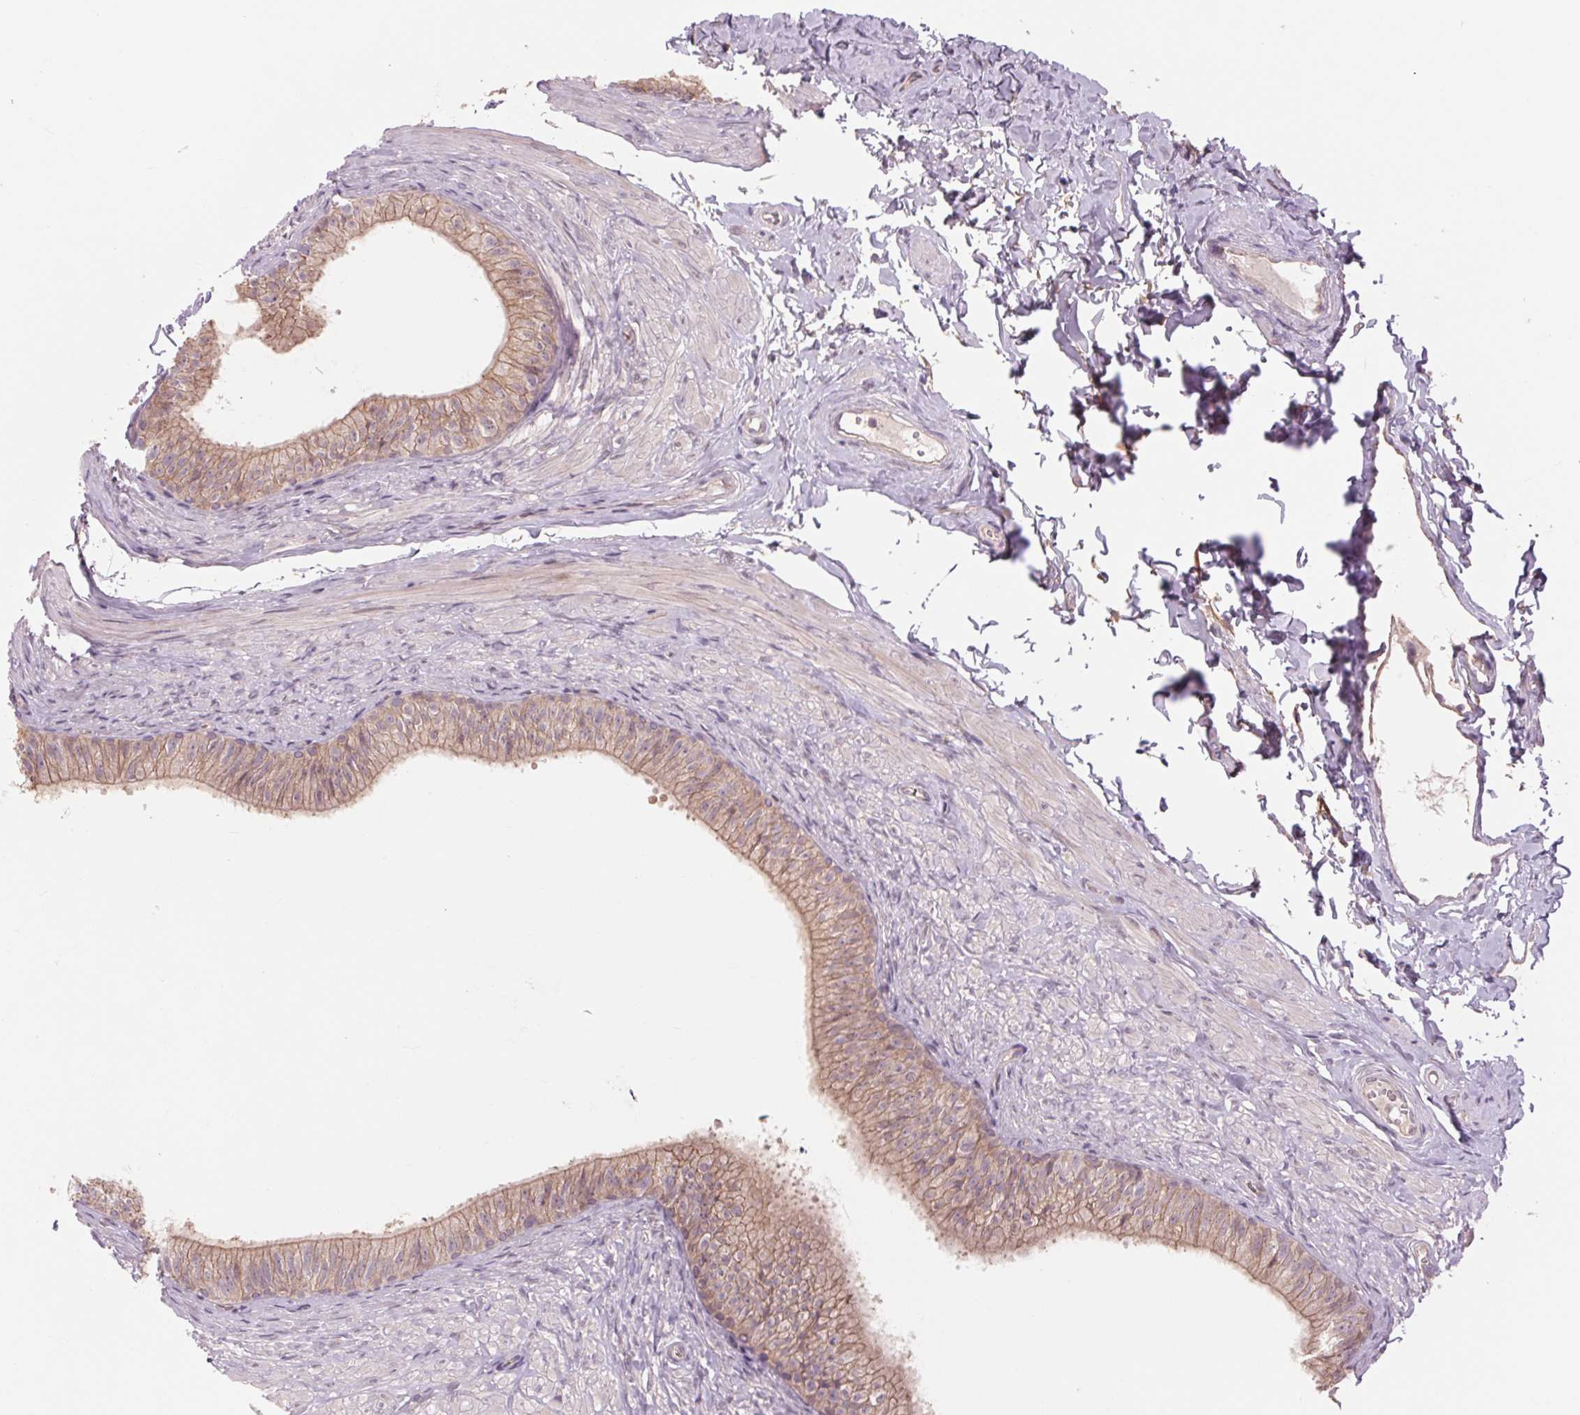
{"staining": {"intensity": "weak", "quantity": ">75%", "location": "cytoplasmic/membranous"}, "tissue": "epididymis", "cell_type": "Glandular cells", "image_type": "normal", "snomed": [{"axis": "morphology", "description": "Normal tissue, NOS"}, {"axis": "topography", "description": "Epididymis, spermatic cord, NOS"}, {"axis": "topography", "description": "Epididymis"}, {"axis": "topography", "description": "Peripheral nerve tissue"}], "caption": "IHC image of benign epididymis: human epididymis stained using immunohistochemistry (IHC) displays low levels of weak protein expression localized specifically in the cytoplasmic/membranous of glandular cells, appearing as a cytoplasmic/membranous brown color.", "gene": "SH3RF2", "patient": {"sex": "male", "age": 29}}